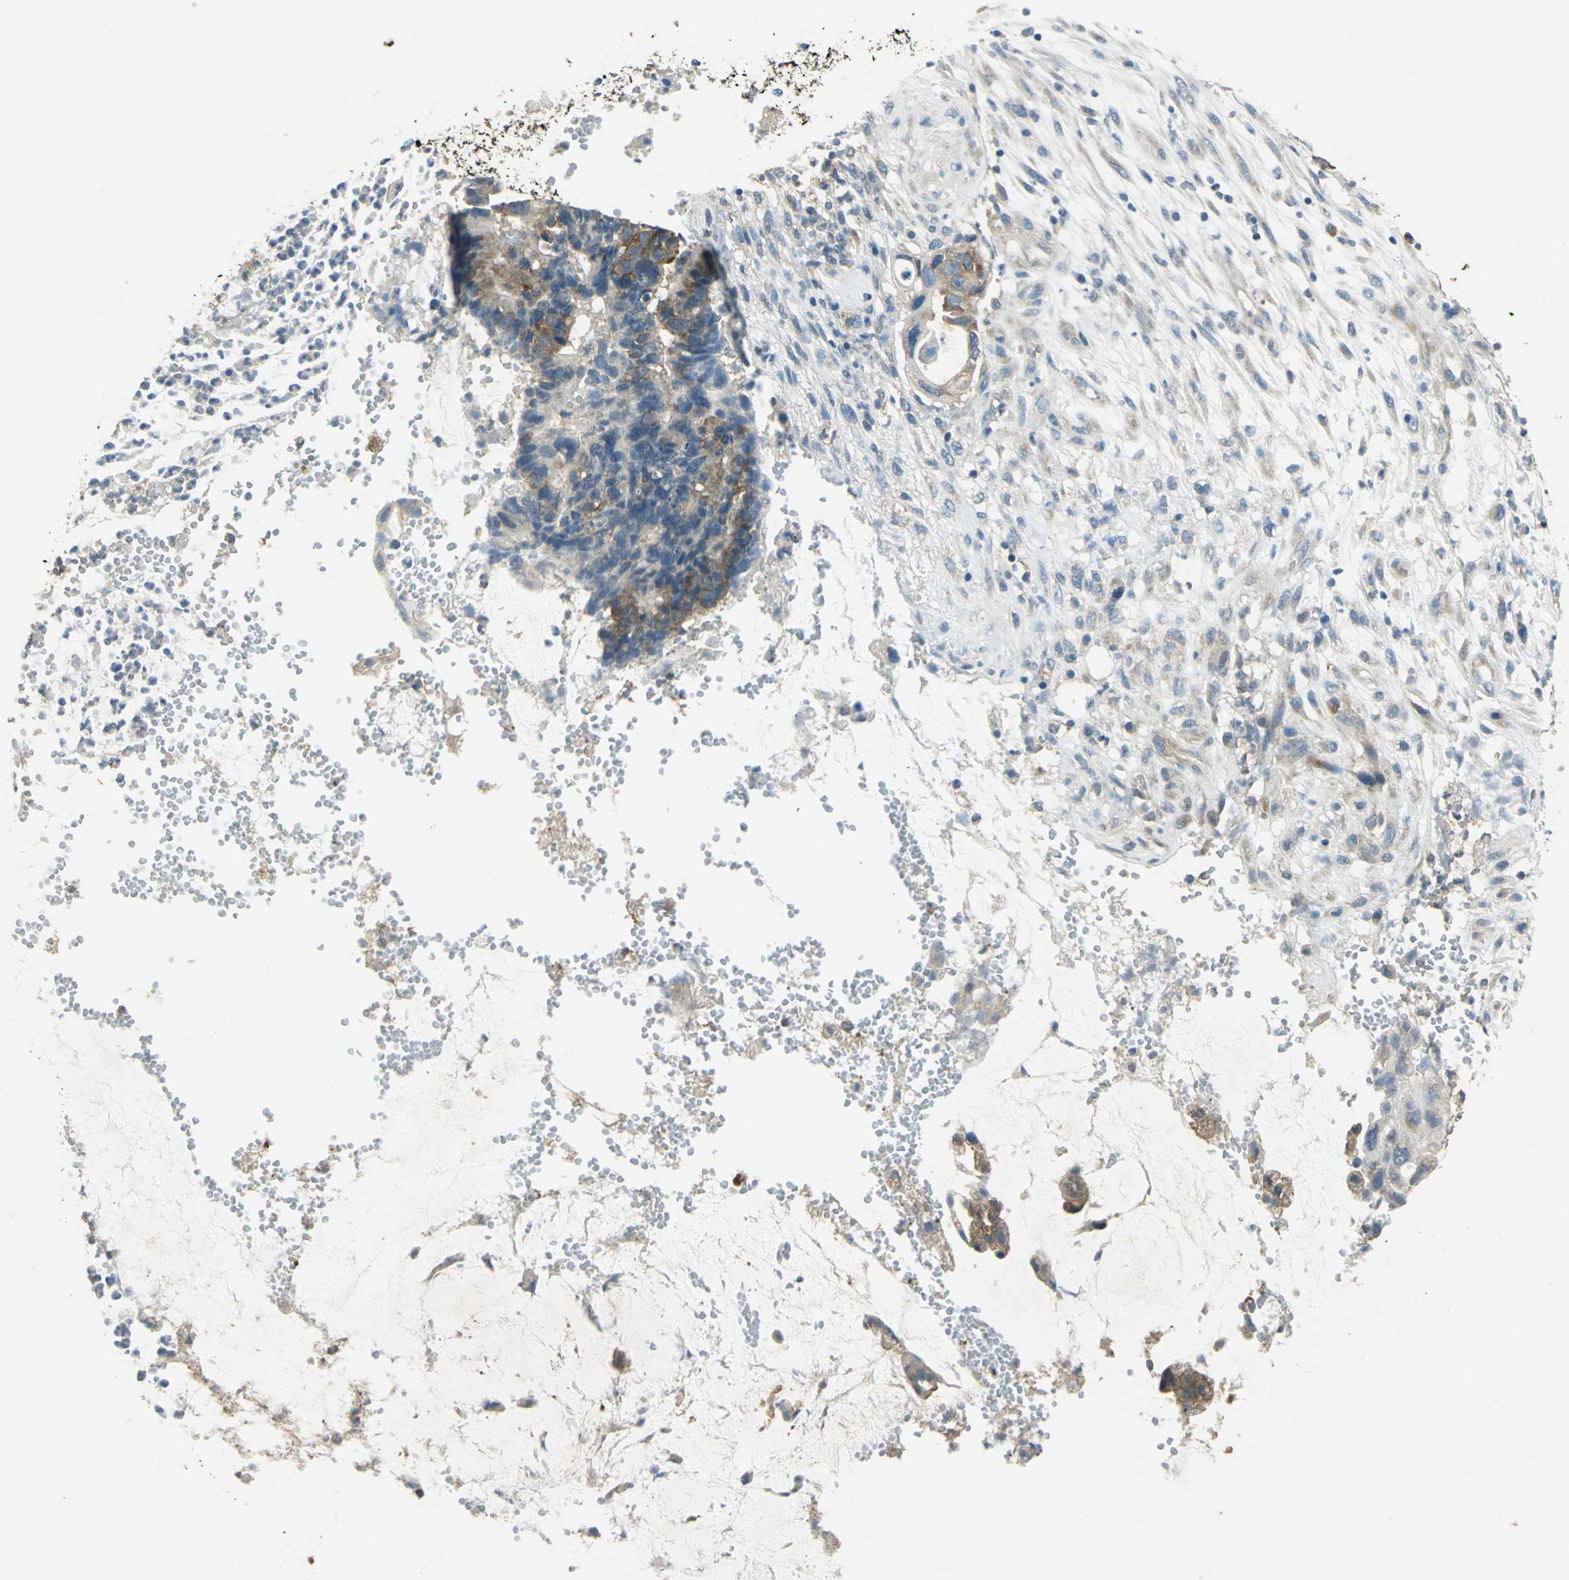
{"staining": {"intensity": "moderate", "quantity": ">75%", "location": "cytoplasmic/membranous"}, "tissue": "colorectal cancer", "cell_type": "Tumor cells", "image_type": "cancer", "snomed": [{"axis": "morphology", "description": "Adenocarcinoma, NOS"}, {"axis": "topography", "description": "Colon"}], "caption": "Human colorectal adenocarcinoma stained for a protein (brown) demonstrates moderate cytoplasmic/membranous positive staining in about >75% of tumor cells.", "gene": "SHC2", "patient": {"sex": "female", "age": 57}}